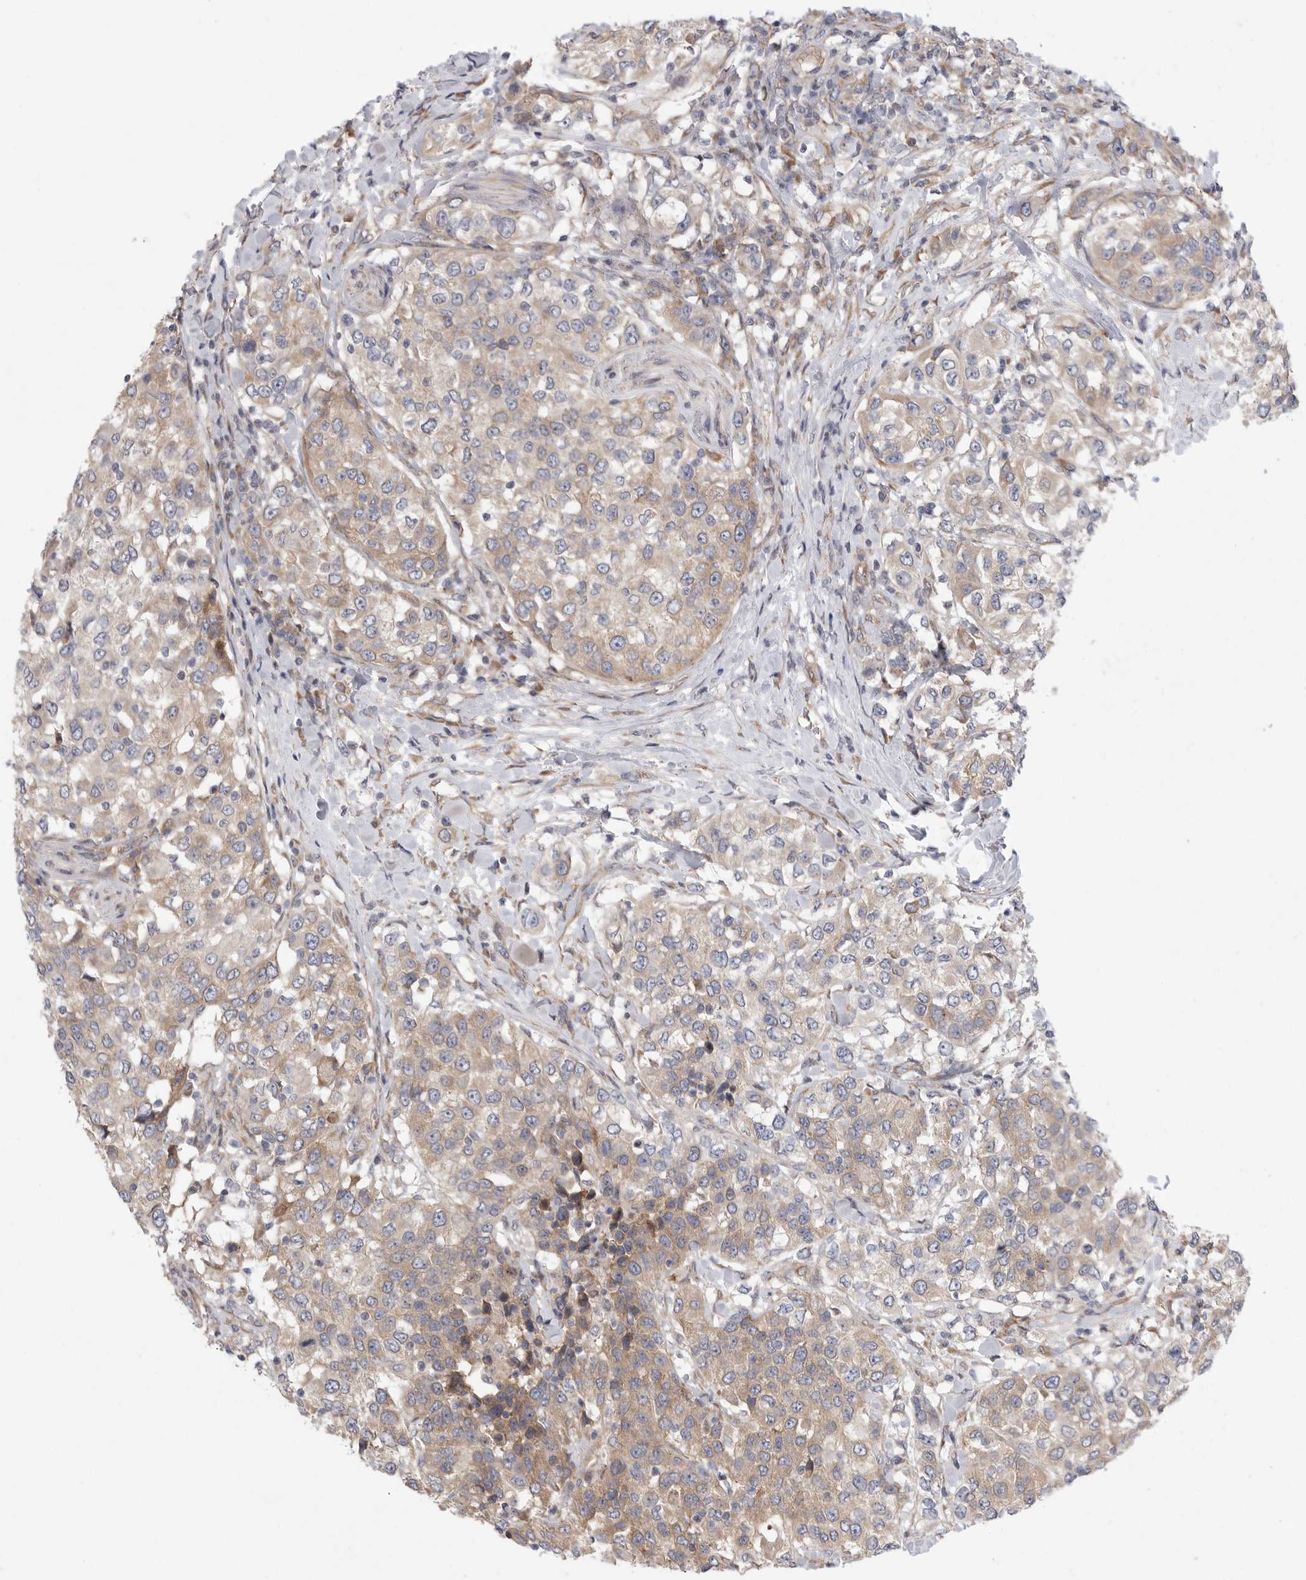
{"staining": {"intensity": "weak", "quantity": ">75%", "location": "cytoplasmic/membranous"}, "tissue": "urothelial cancer", "cell_type": "Tumor cells", "image_type": "cancer", "snomed": [{"axis": "morphology", "description": "Urothelial carcinoma, High grade"}, {"axis": "topography", "description": "Urinary bladder"}], "caption": "Immunohistochemistry (IHC) of urothelial cancer exhibits low levels of weak cytoplasmic/membranous expression in about >75% of tumor cells.", "gene": "FBXO43", "patient": {"sex": "female", "age": 80}}